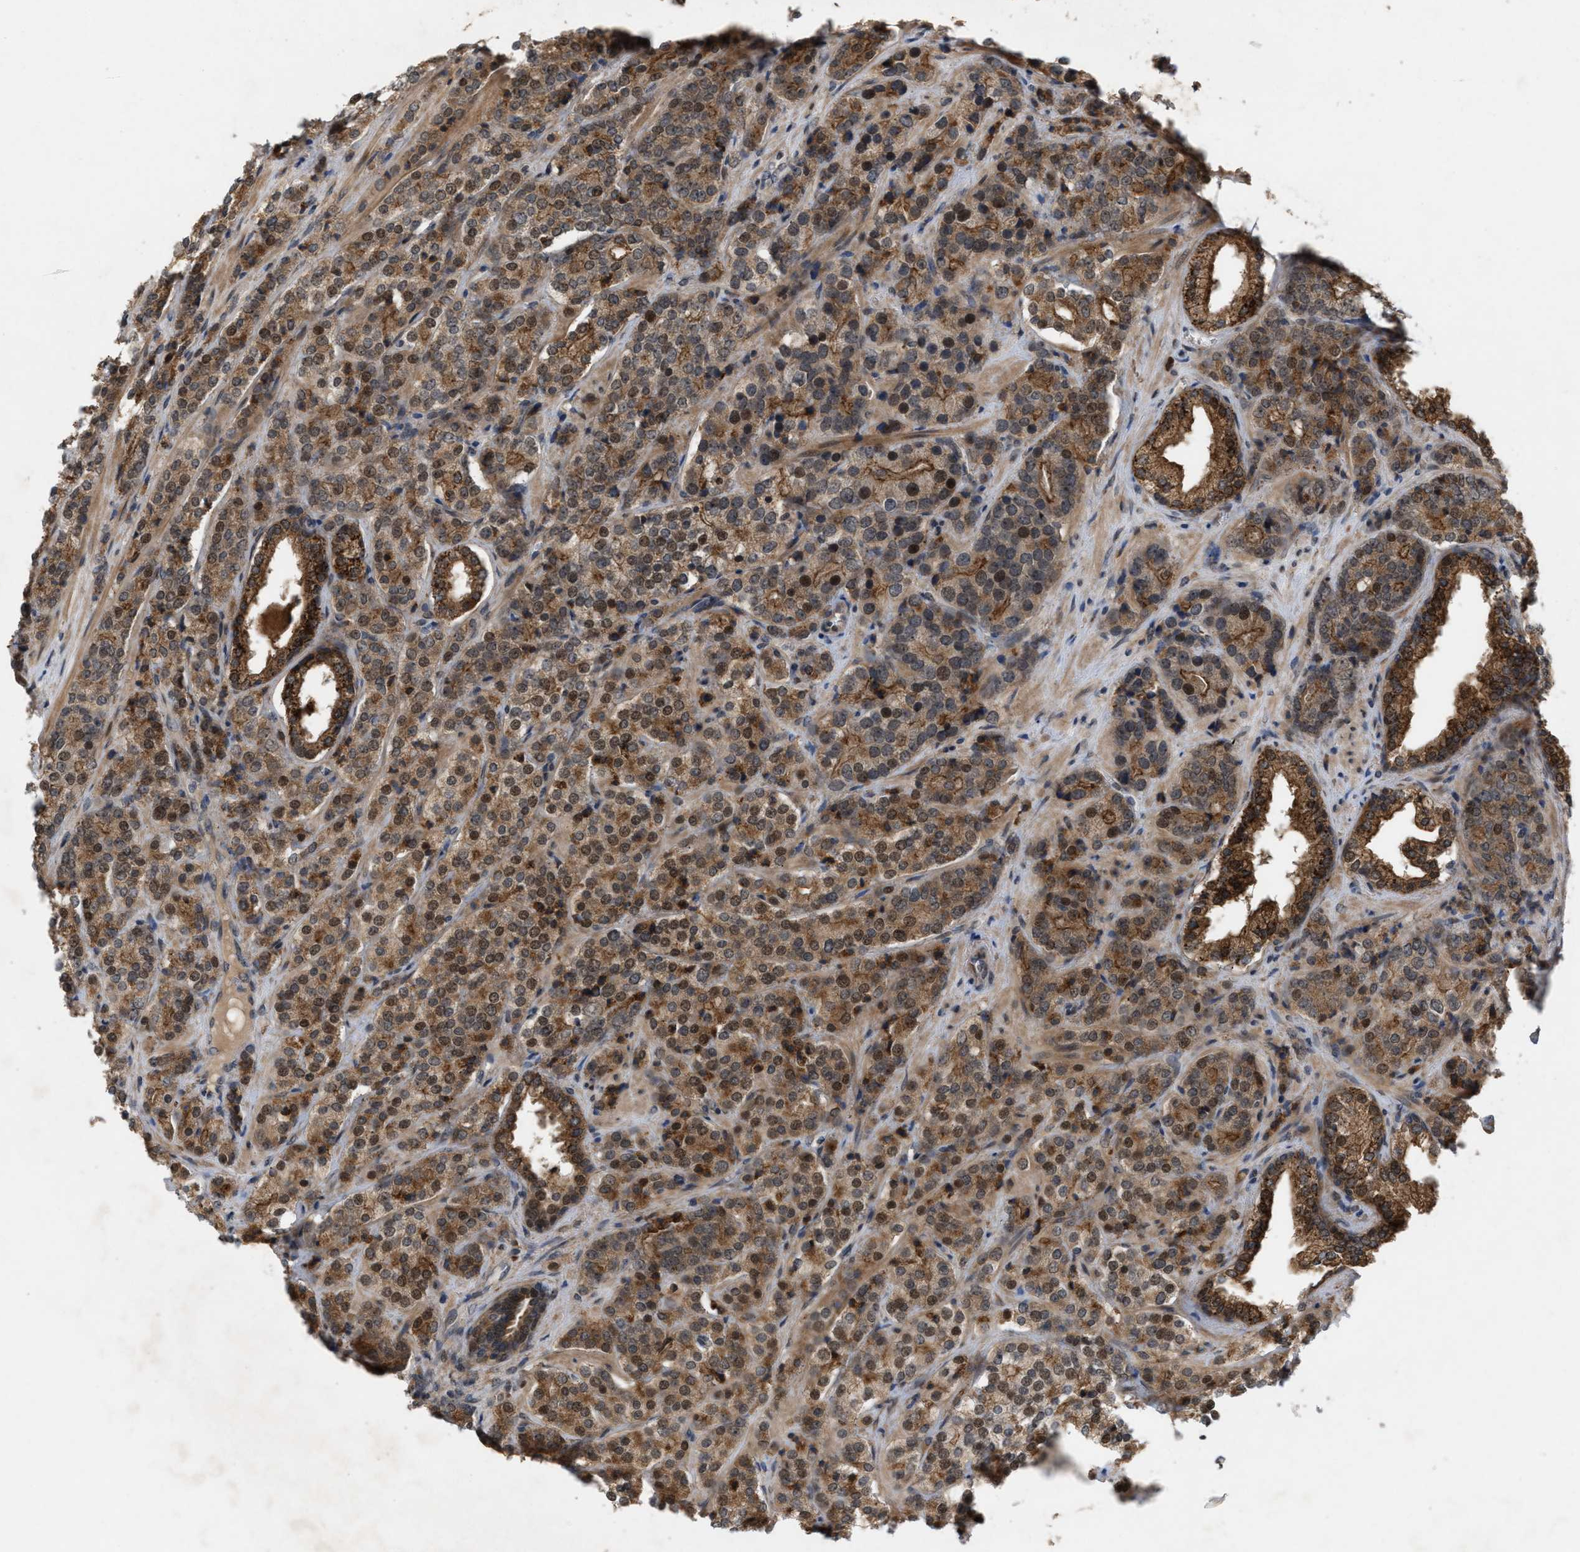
{"staining": {"intensity": "strong", "quantity": ">75%", "location": "cytoplasmic/membranous,nuclear"}, "tissue": "prostate cancer", "cell_type": "Tumor cells", "image_type": "cancer", "snomed": [{"axis": "morphology", "description": "Adenocarcinoma, High grade"}, {"axis": "topography", "description": "Prostate"}], "caption": "The immunohistochemical stain shows strong cytoplasmic/membranous and nuclear positivity in tumor cells of prostate cancer (adenocarcinoma (high-grade)) tissue.", "gene": "MFSD6", "patient": {"sex": "male", "age": 71}}